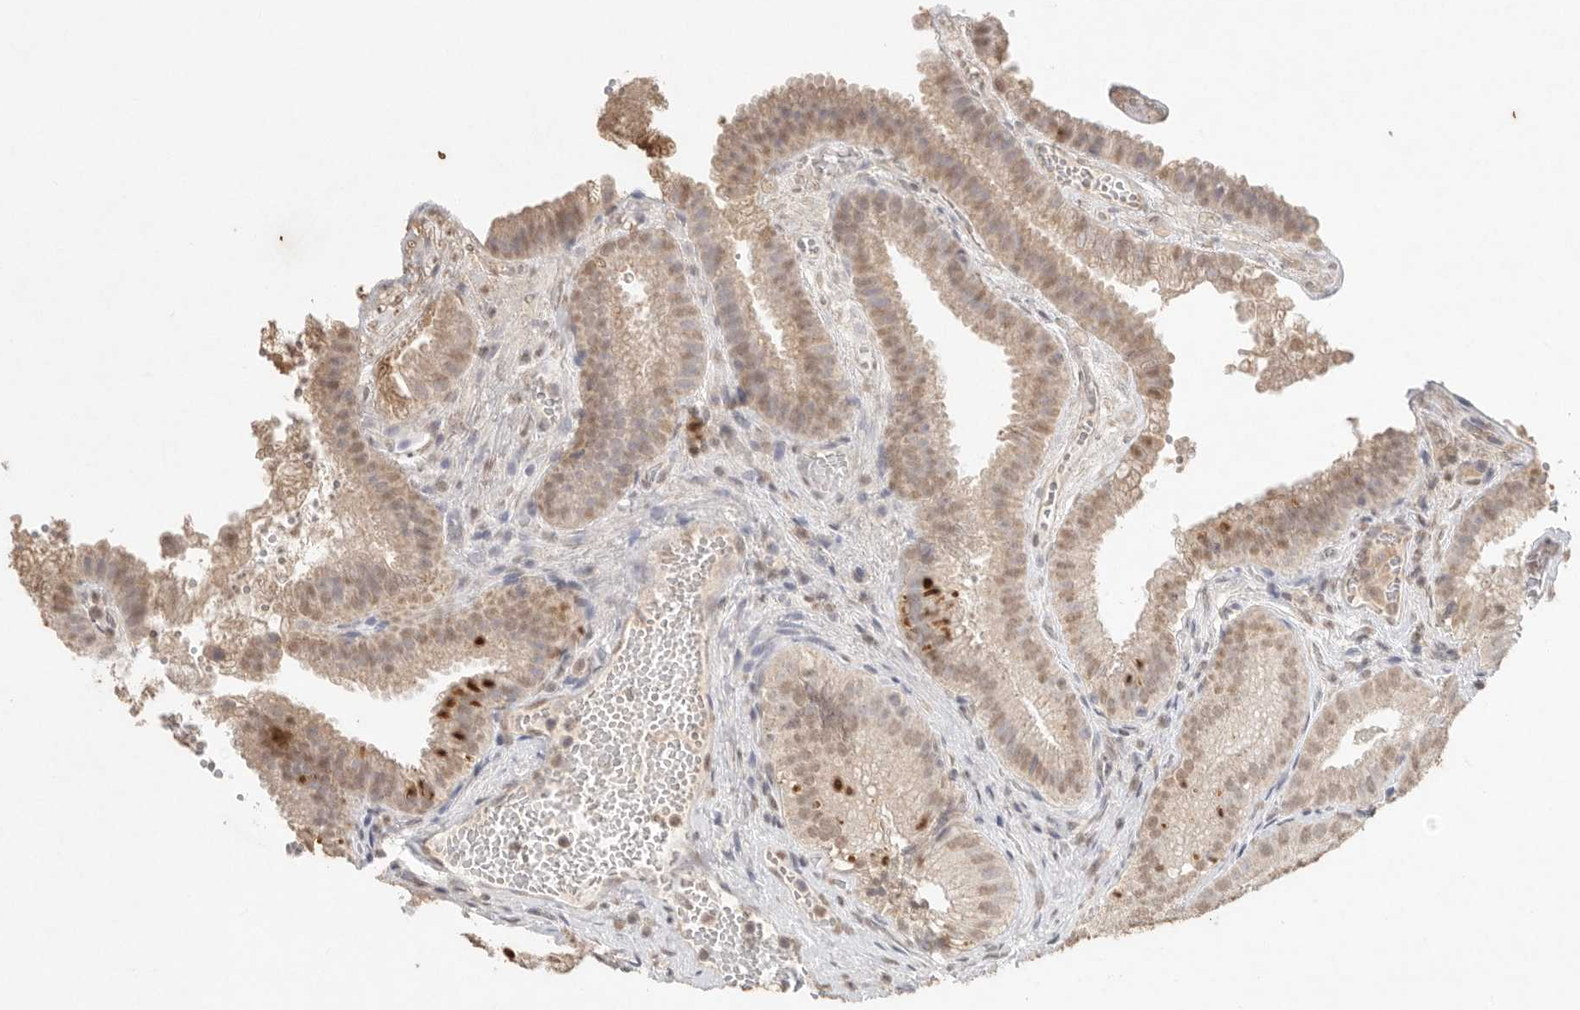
{"staining": {"intensity": "weak", "quantity": ">75%", "location": "cytoplasmic/membranous,nuclear"}, "tissue": "gallbladder", "cell_type": "Glandular cells", "image_type": "normal", "snomed": [{"axis": "morphology", "description": "Normal tissue, NOS"}, {"axis": "topography", "description": "Gallbladder"}], "caption": "Immunohistochemical staining of benign gallbladder displays weak cytoplasmic/membranous,nuclear protein staining in about >75% of glandular cells.", "gene": "KLK5", "patient": {"sex": "female", "age": 30}}